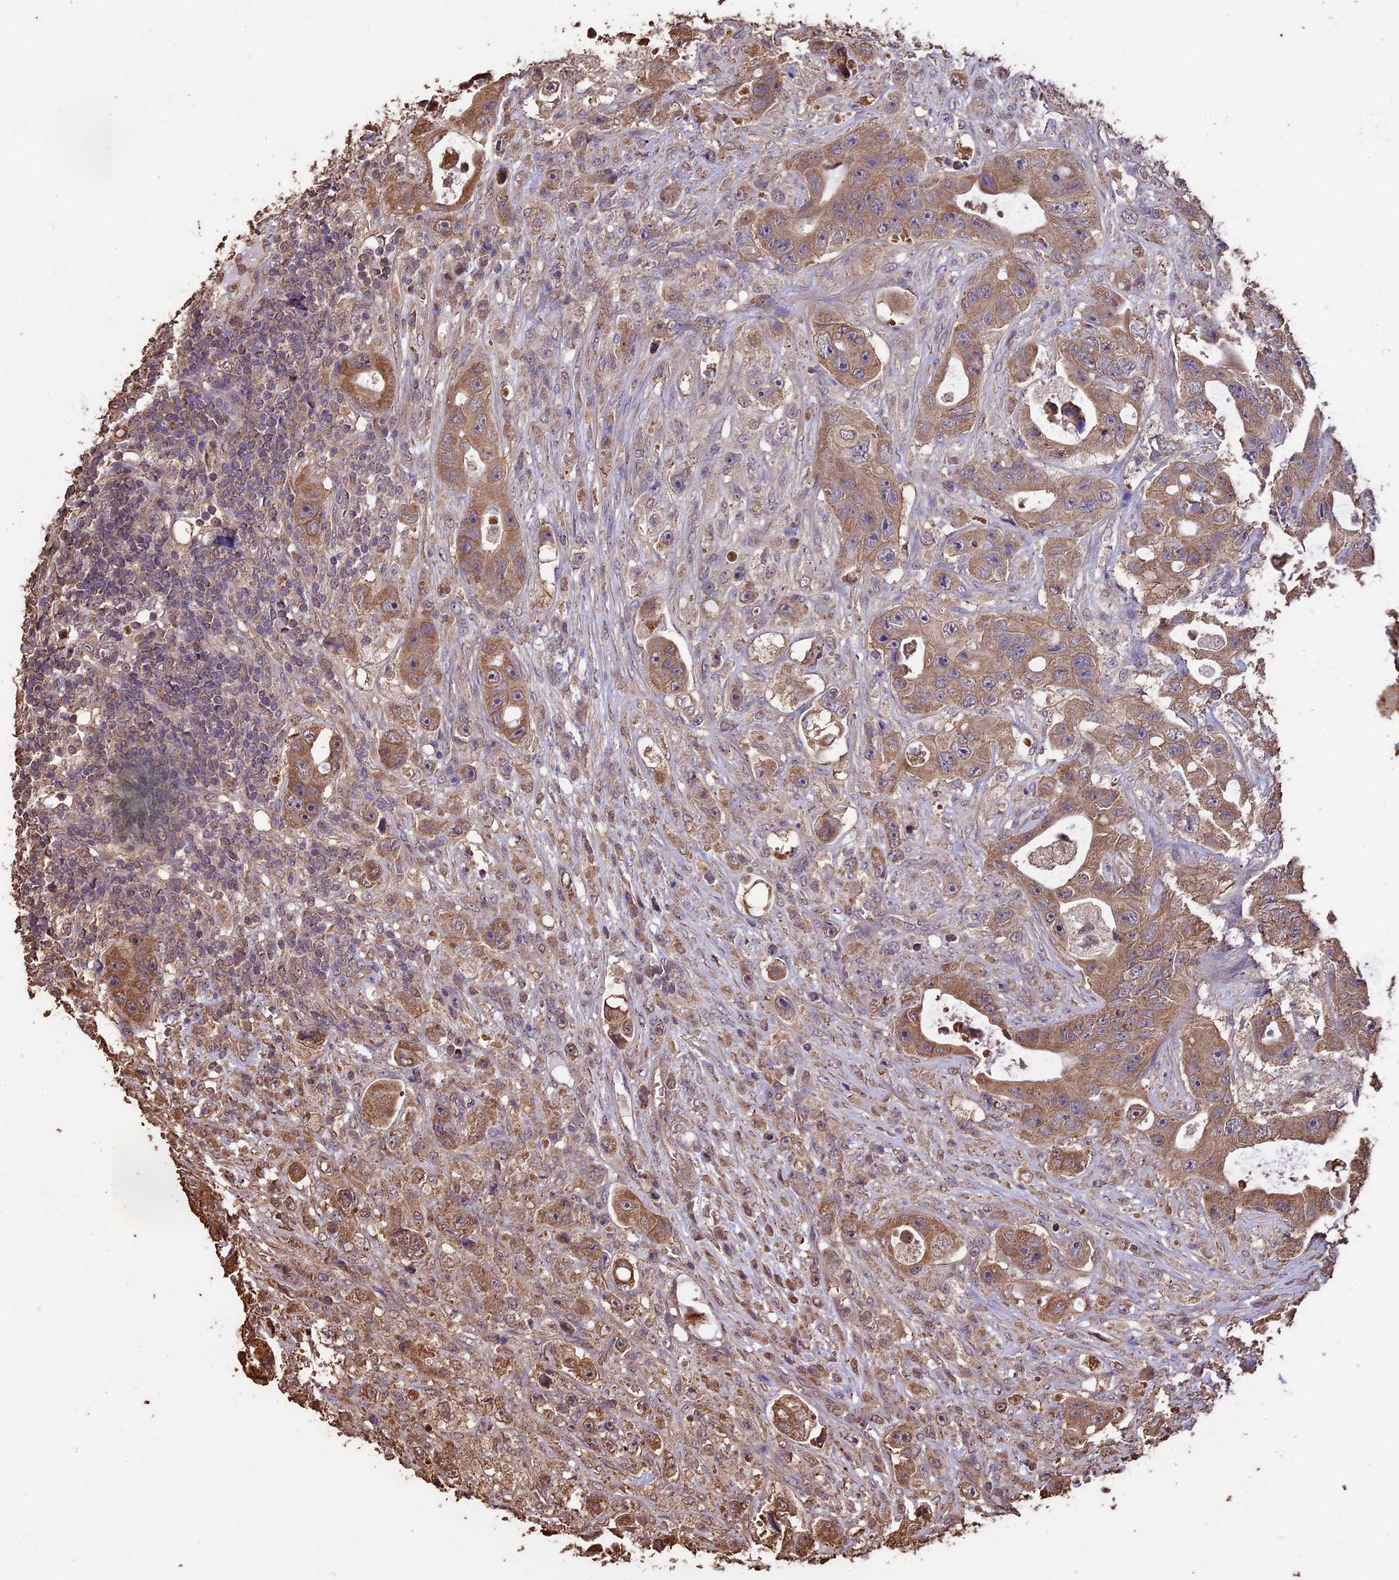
{"staining": {"intensity": "moderate", "quantity": ">75%", "location": "cytoplasmic/membranous"}, "tissue": "colorectal cancer", "cell_type": "Tumor cells", "image_type": "cancer", "snomed": [{"axis": "morphology", "description": "Adenocarcinoma, NOS"}, {"axis": "topography", "description": "Colon"}], "caption": "Colorectal adenocarcinoma stained with a protein marker displays moderate staining in tumor cells.", "gene": "PGPEP1L", "patient": {"sex": "female", "age": 46}}